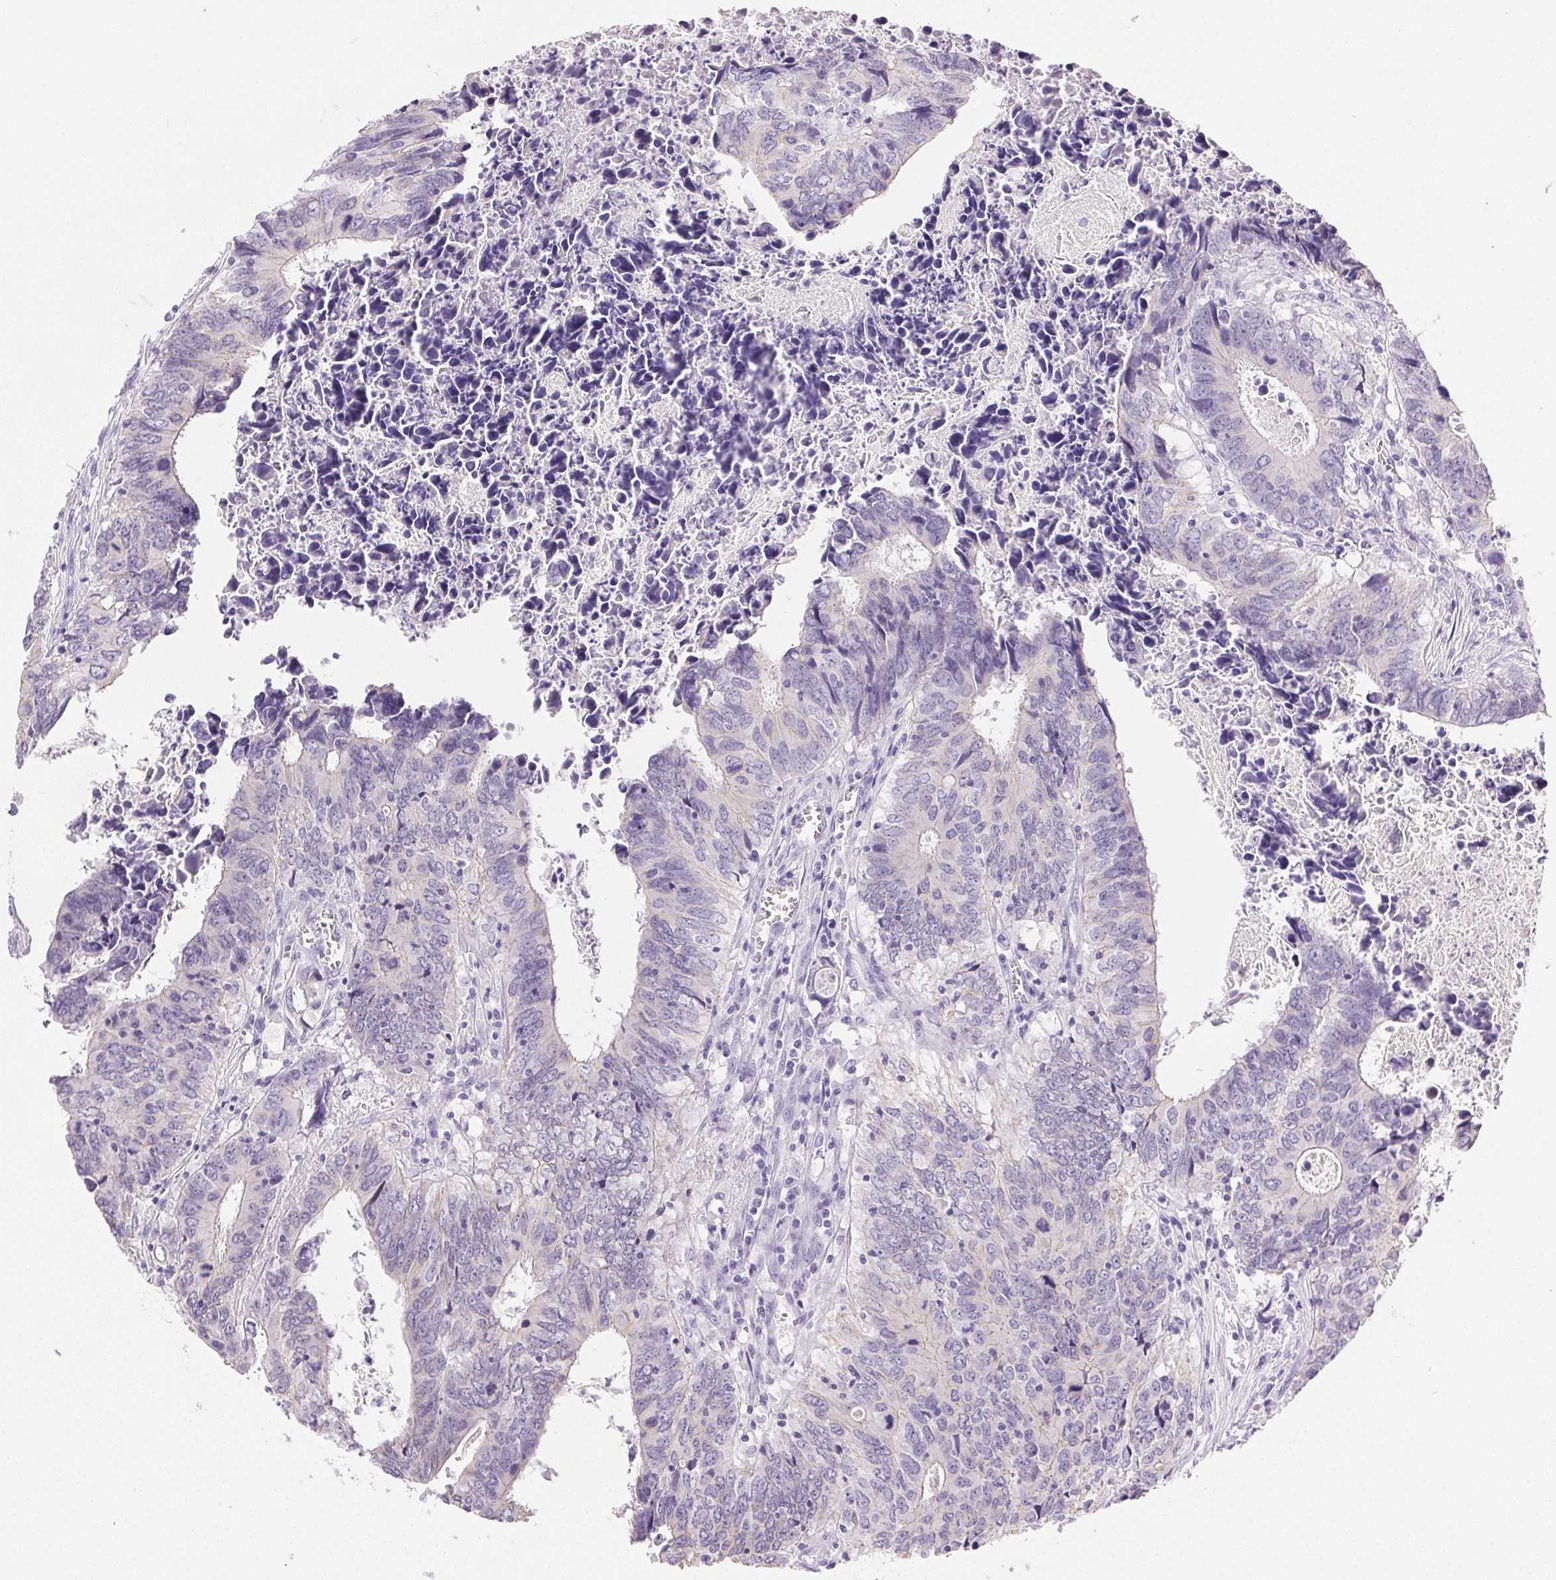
{"staining": {"intensity": "negative", "quantity": "none", "location": "none"}, "tissue": "colorectal cancer", "cell_type": "Tumor cells", "image_type": "cancer", "snomed": [{"axis": "morphology", "description": "Adenocarcinoma, NOS"}, {"axis": "topography", "description": "Colon"}], "caption": "IHC of human colorectal cancer exhibits no positivity in tumor cells.", "gene": "CLDN10", "patient": {"sex": "female", "age": 82}}